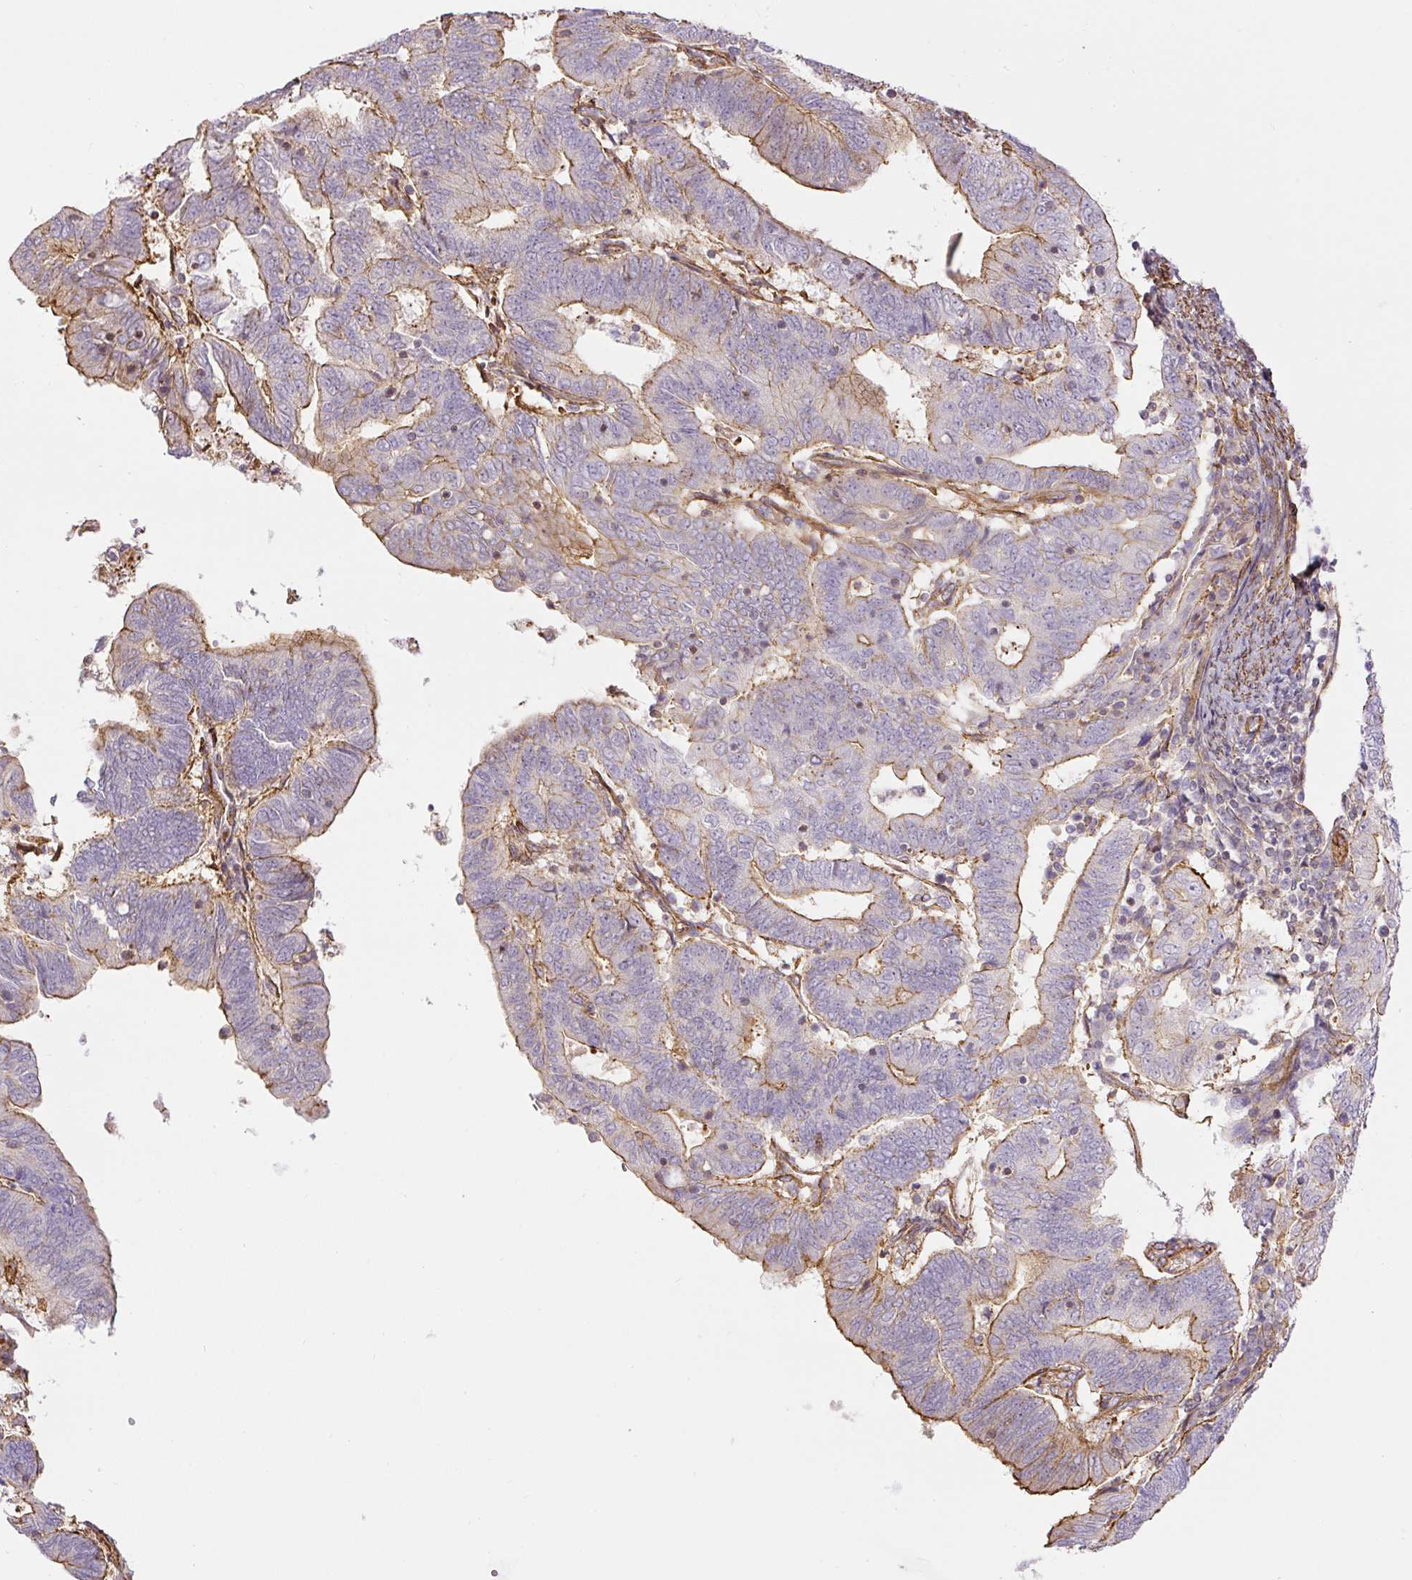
{"staining": {"intensity": "moderate", "quantity": "25%-75%", "location": "cytoplasmic/membranous"}, "tissue": "endometrial cancer", "cell_type": "Tumor cells", "image_type": "cancer", "snomed": [{"axis": "morphology", "description": "Adenocarcinoma, NOS"}, {"axis": "topography", "description": "Endometrium"}], "caption": "Endometrial adenocarcinoma tissue reveals moderate cytoplasmic/membranous staining in approximately 25%-75% of tumor cells, visualized by immunohistochemistry.", "gene": "MYL12A", "patient": {"sex": "female", "age": 70}}